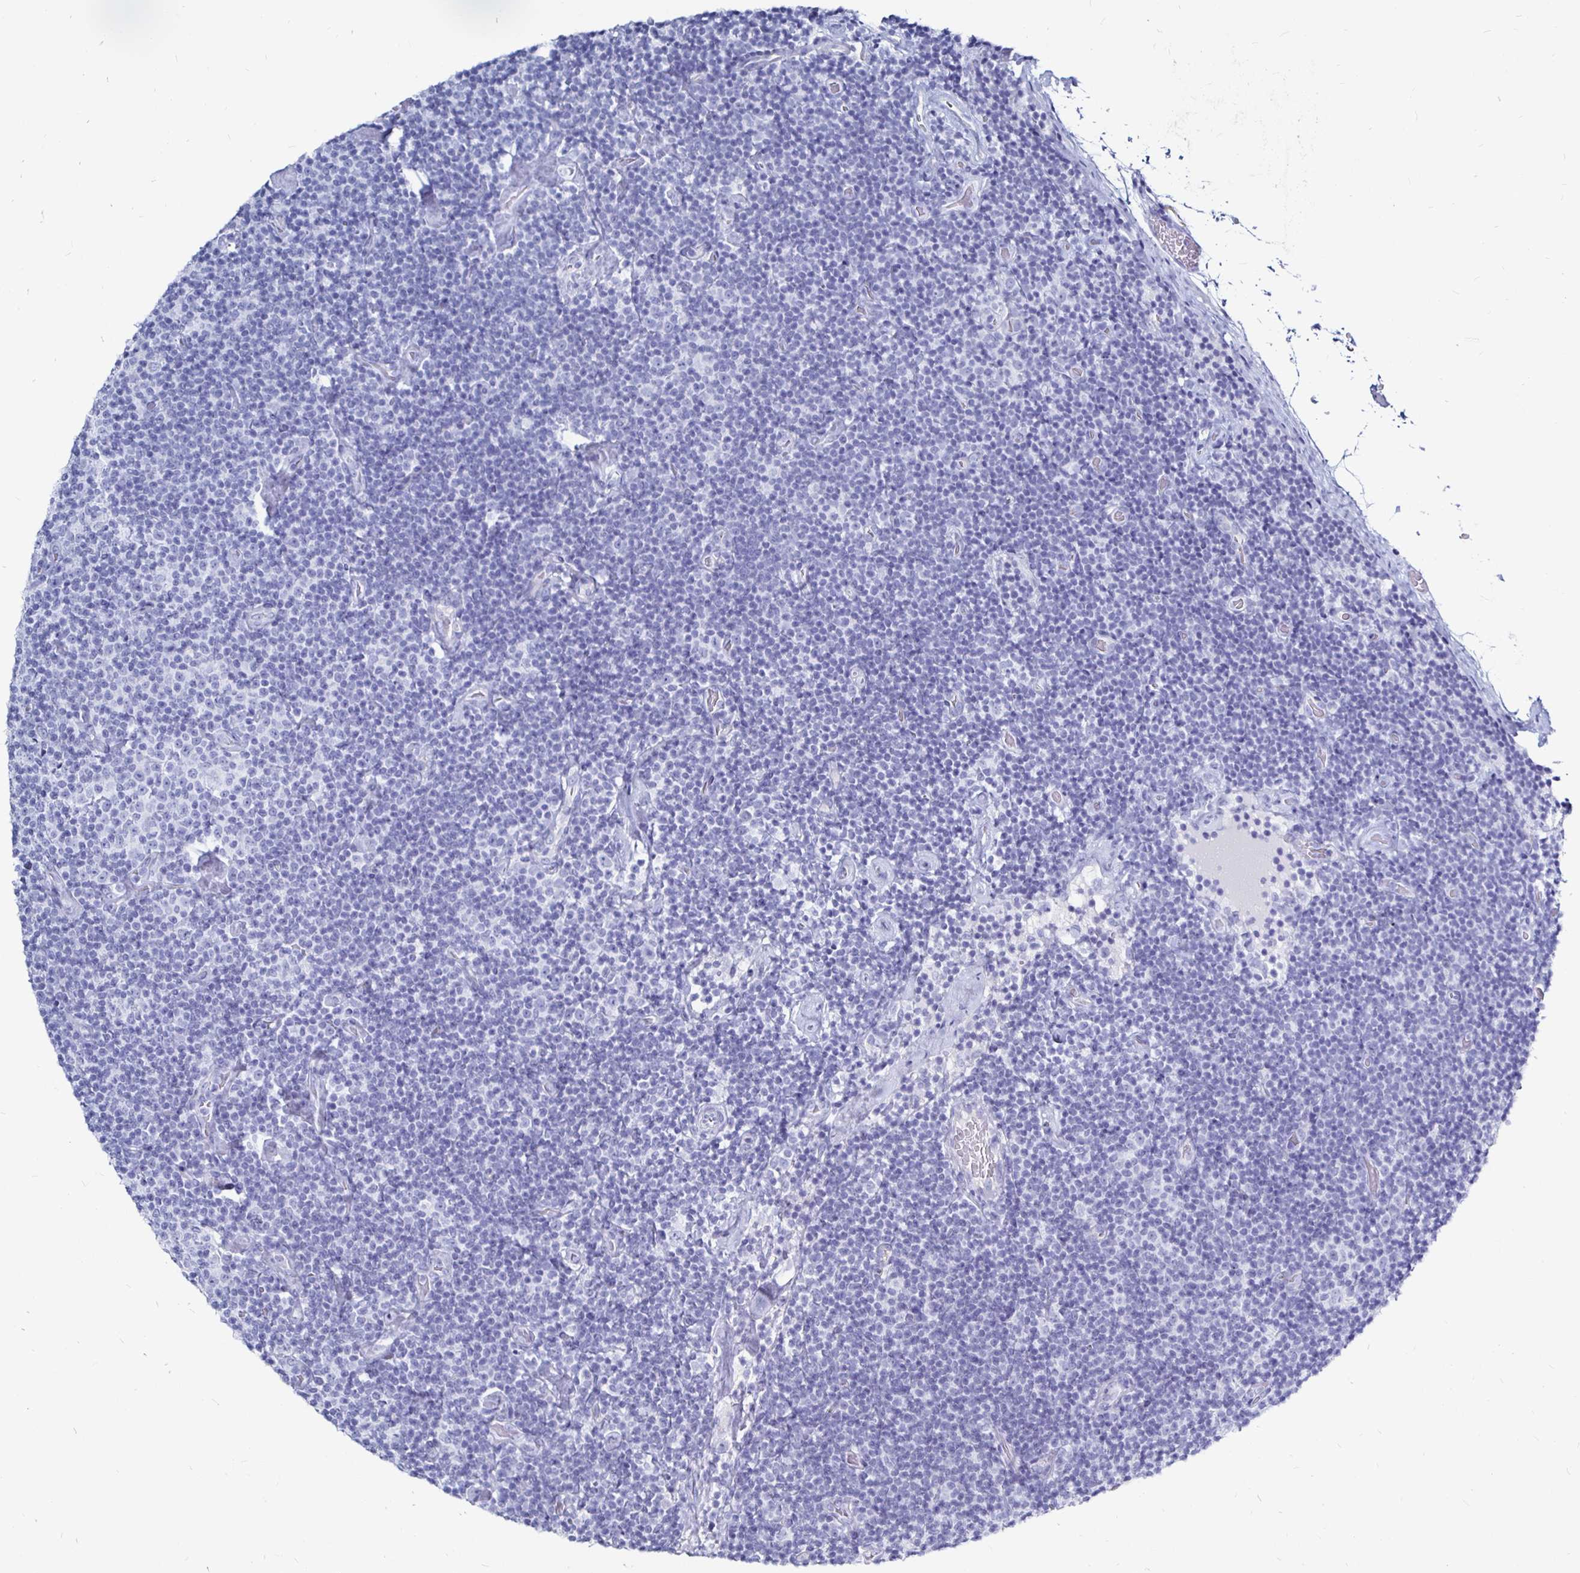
{"staining": {"intensity": "negative", "quantity": "none", "location": "none"}, "tissue": "lymphoma", "cell_type": "Tumor cells", "image_type": "cancer", "snomed": [{"axis": "morphology", "description": "Malignant lymphoma, non-Hodgkin's type, Low grade"}, {"axis": "topography", "description": "Lymph node"}], "caption": "Protein analysis of malignant lymphoma, non-Hodgkin's type (low-grade) exhibits no significant positivity in tumor cells.", "gene": "LUZP4", "patient": {"sex": "male", "age": 81}}